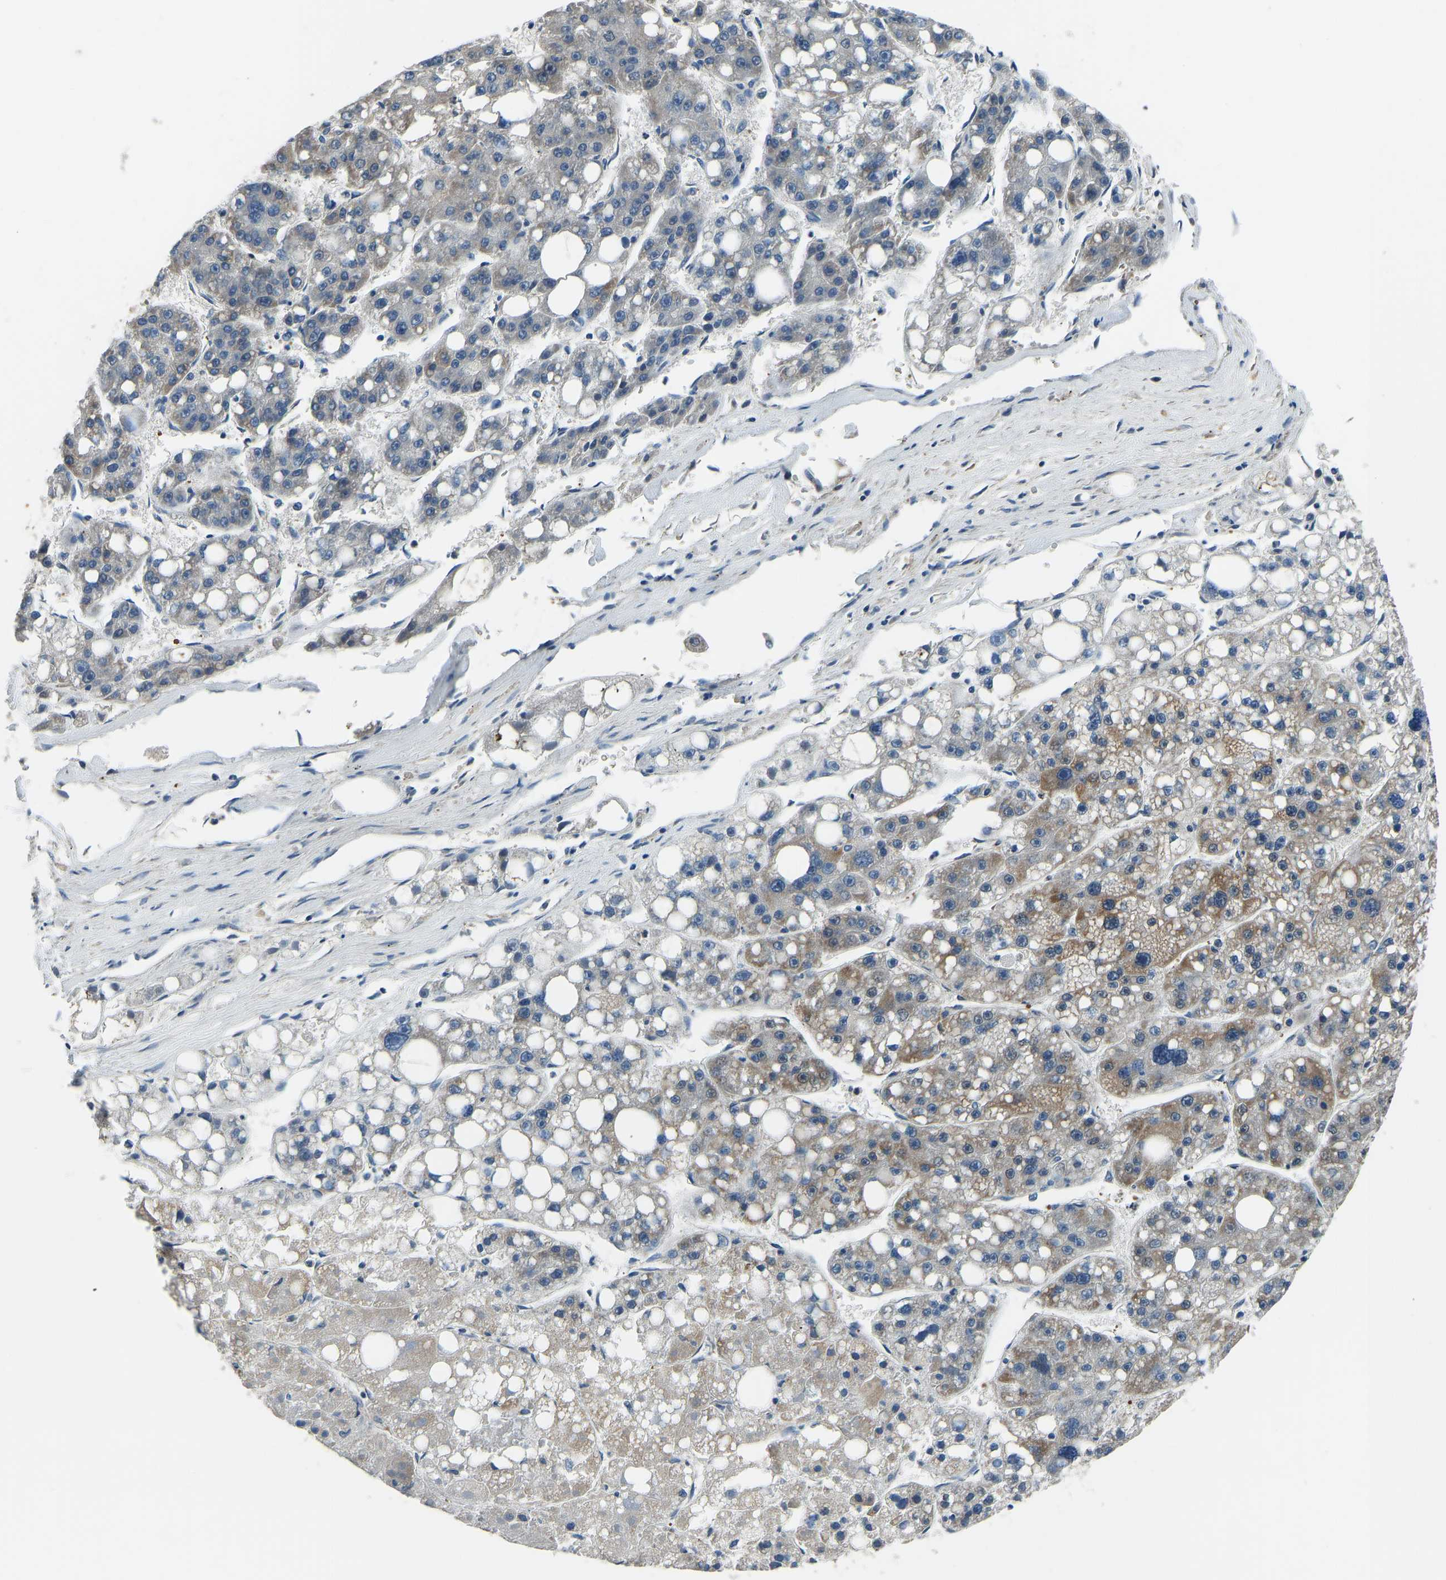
{"staining": {"intensity": "moderate", "quantity": "25%-75%", "location": "cytoplasmic/membranous"}, "tissue": "liver cancer", "cell_type": "Tumor cells", "image_type": "cancer", "snomed": [{"axis": "morphology", "description": "Carcinoma, Hepatocellular, NOS"}, {"axis": "topography", "description": "Liver"}], "caption": "Liver cancer (hepatocellular carcinoma) was stained to show a protein in brown. There is medium levels of moderate cytoplasmic/membranous staining in approximately 25%-75% of tumor cells.", "gene": "FOS", "patient": {"sex": "female", "age": 61}}